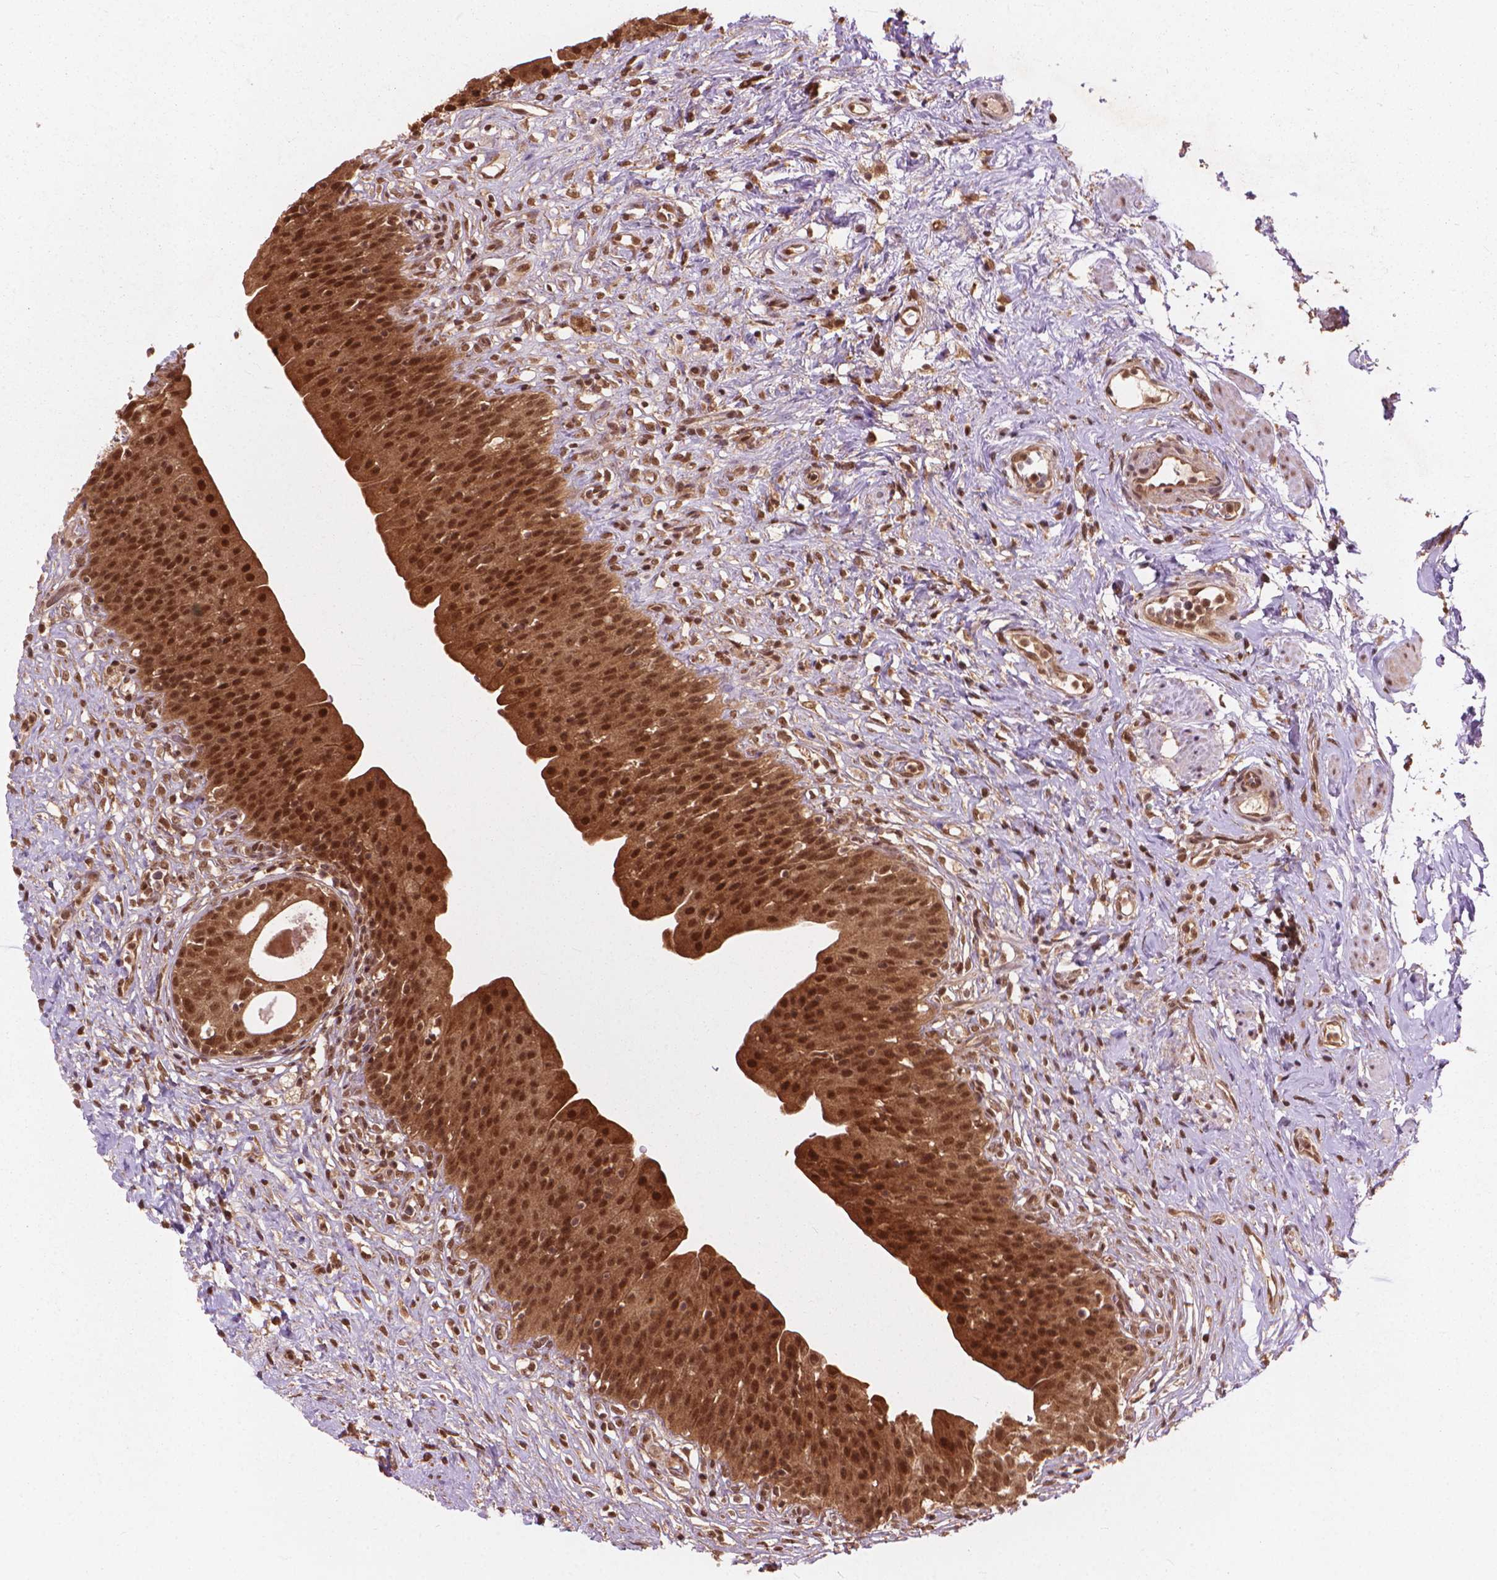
{"staining": {"intensity": "strong", "quantity": ">75%", "location": "cytoplasmic/membranous,nuclear"}, "tissue": "urinary bladder", "cell_type": "Urothelial cells", "image_type": "normal", "snomed": [{"axis": "morphology", "description": "Normal tissue, NOS"}, {"axis": "topography", "description": "Urinary bladder"}], "caption": "Urinary bladder stained with DAB (3,3'-diaminobenzidine) IHC displays high levels of strong cytoplasmic/membranous,nuclear staining in approximately >75% of urothelial cells.", "gene": "SSU72", "patient": {"sex": "male", "age": 76}}